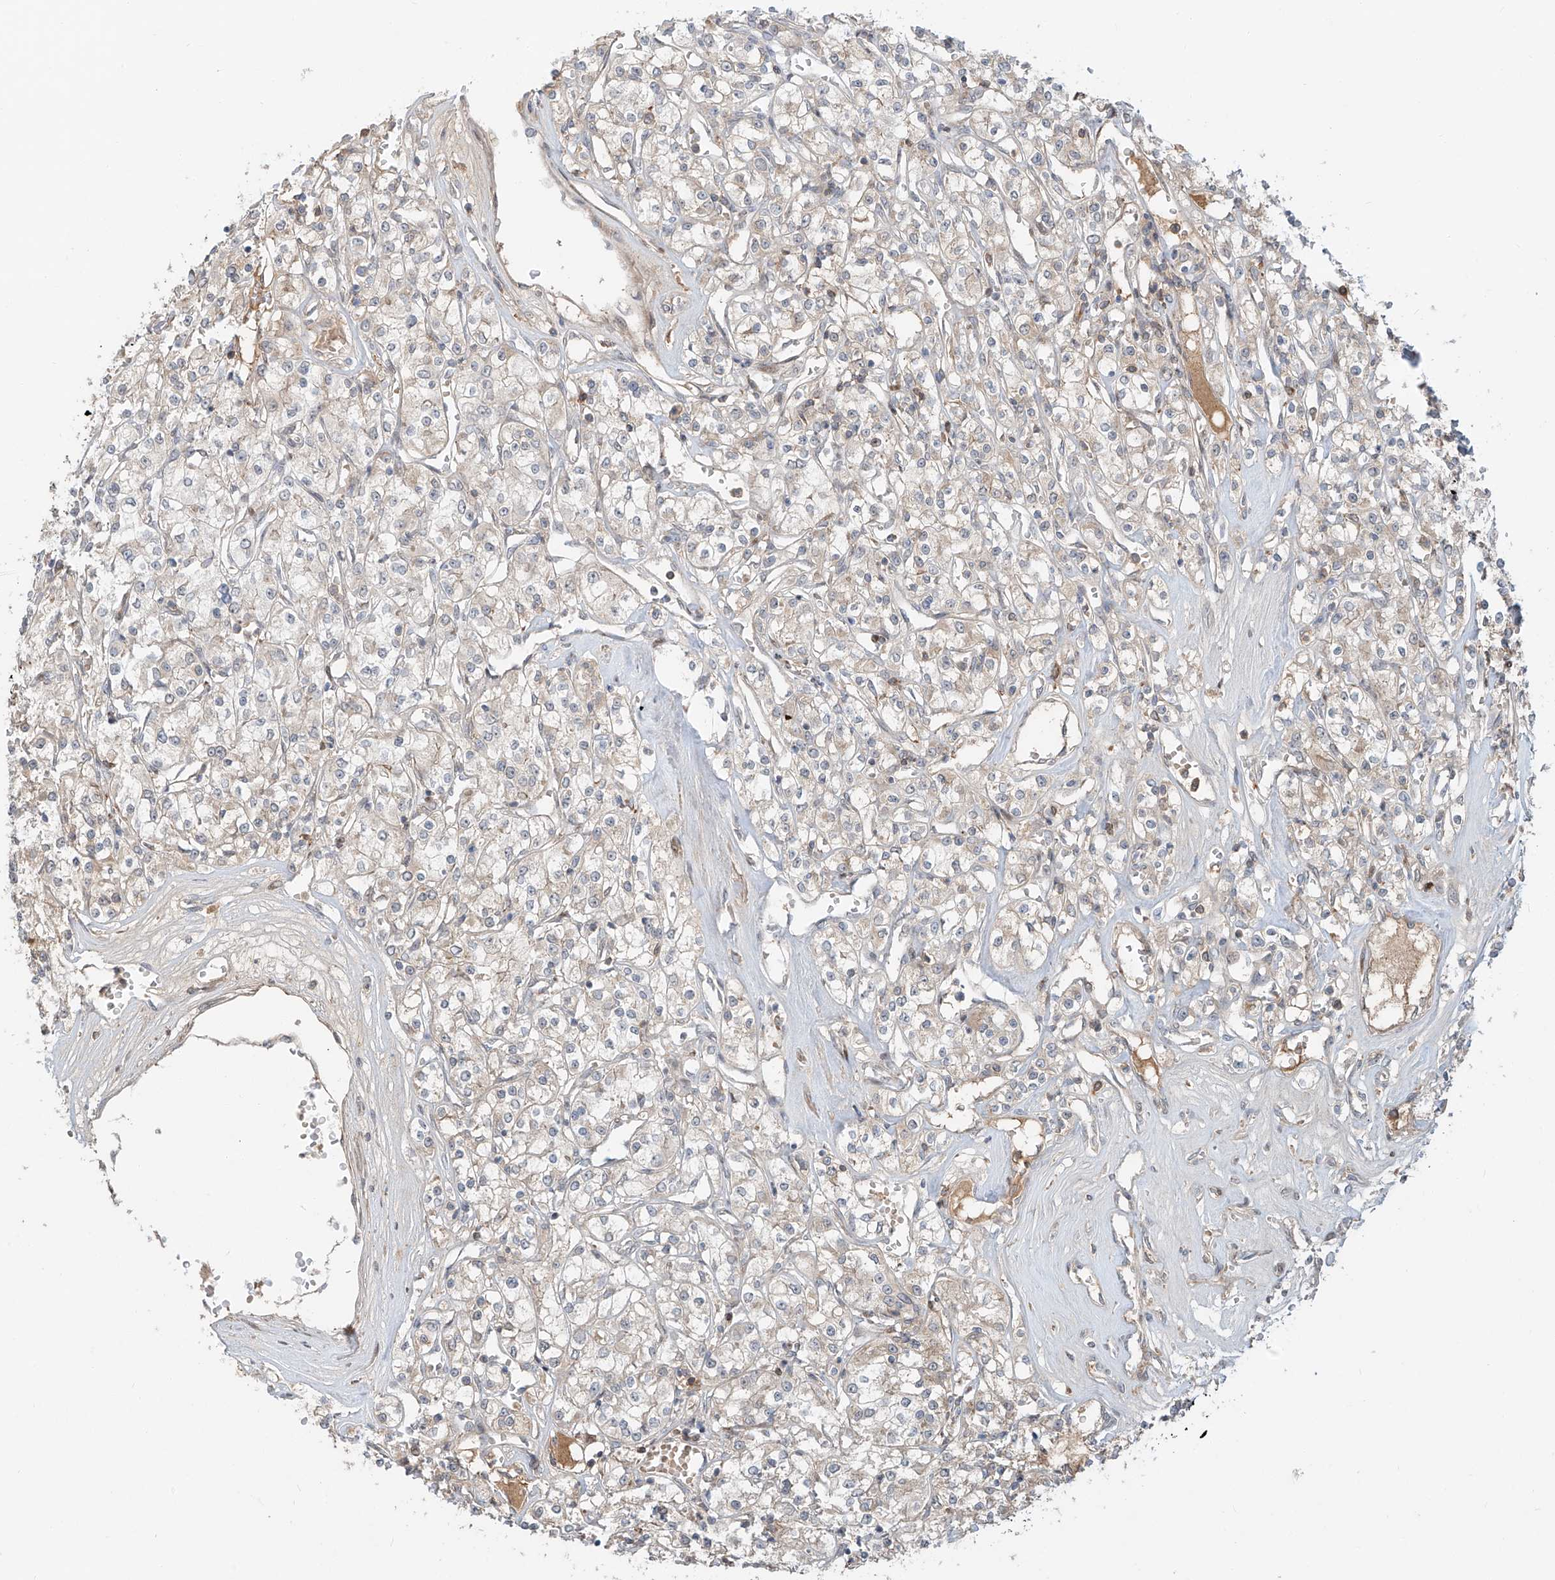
{"staining": {"intensity": "negative", "quantity": "none", "location": "none"}, "tissue": "renal cancer", "cell_type": "Tumor cells", "image_type": "cancer", "snomed": [{"axis": "morphology", "description": "Adenocarcinoma, NOS"}, {"axis": "topography", "description": "Kidney"}], "caption": "Tumor cells show no significant positivity in renal adenocarcinoma. The staining was performed using DAB (3,3'-diaminobenzidine) to visualize the protein expression in brown, while the nuclei were stained in blue with hematoxylin (Magnification: 20x).", "gene": "CEP162", "patient": {"sex": "female", "age": 59}}